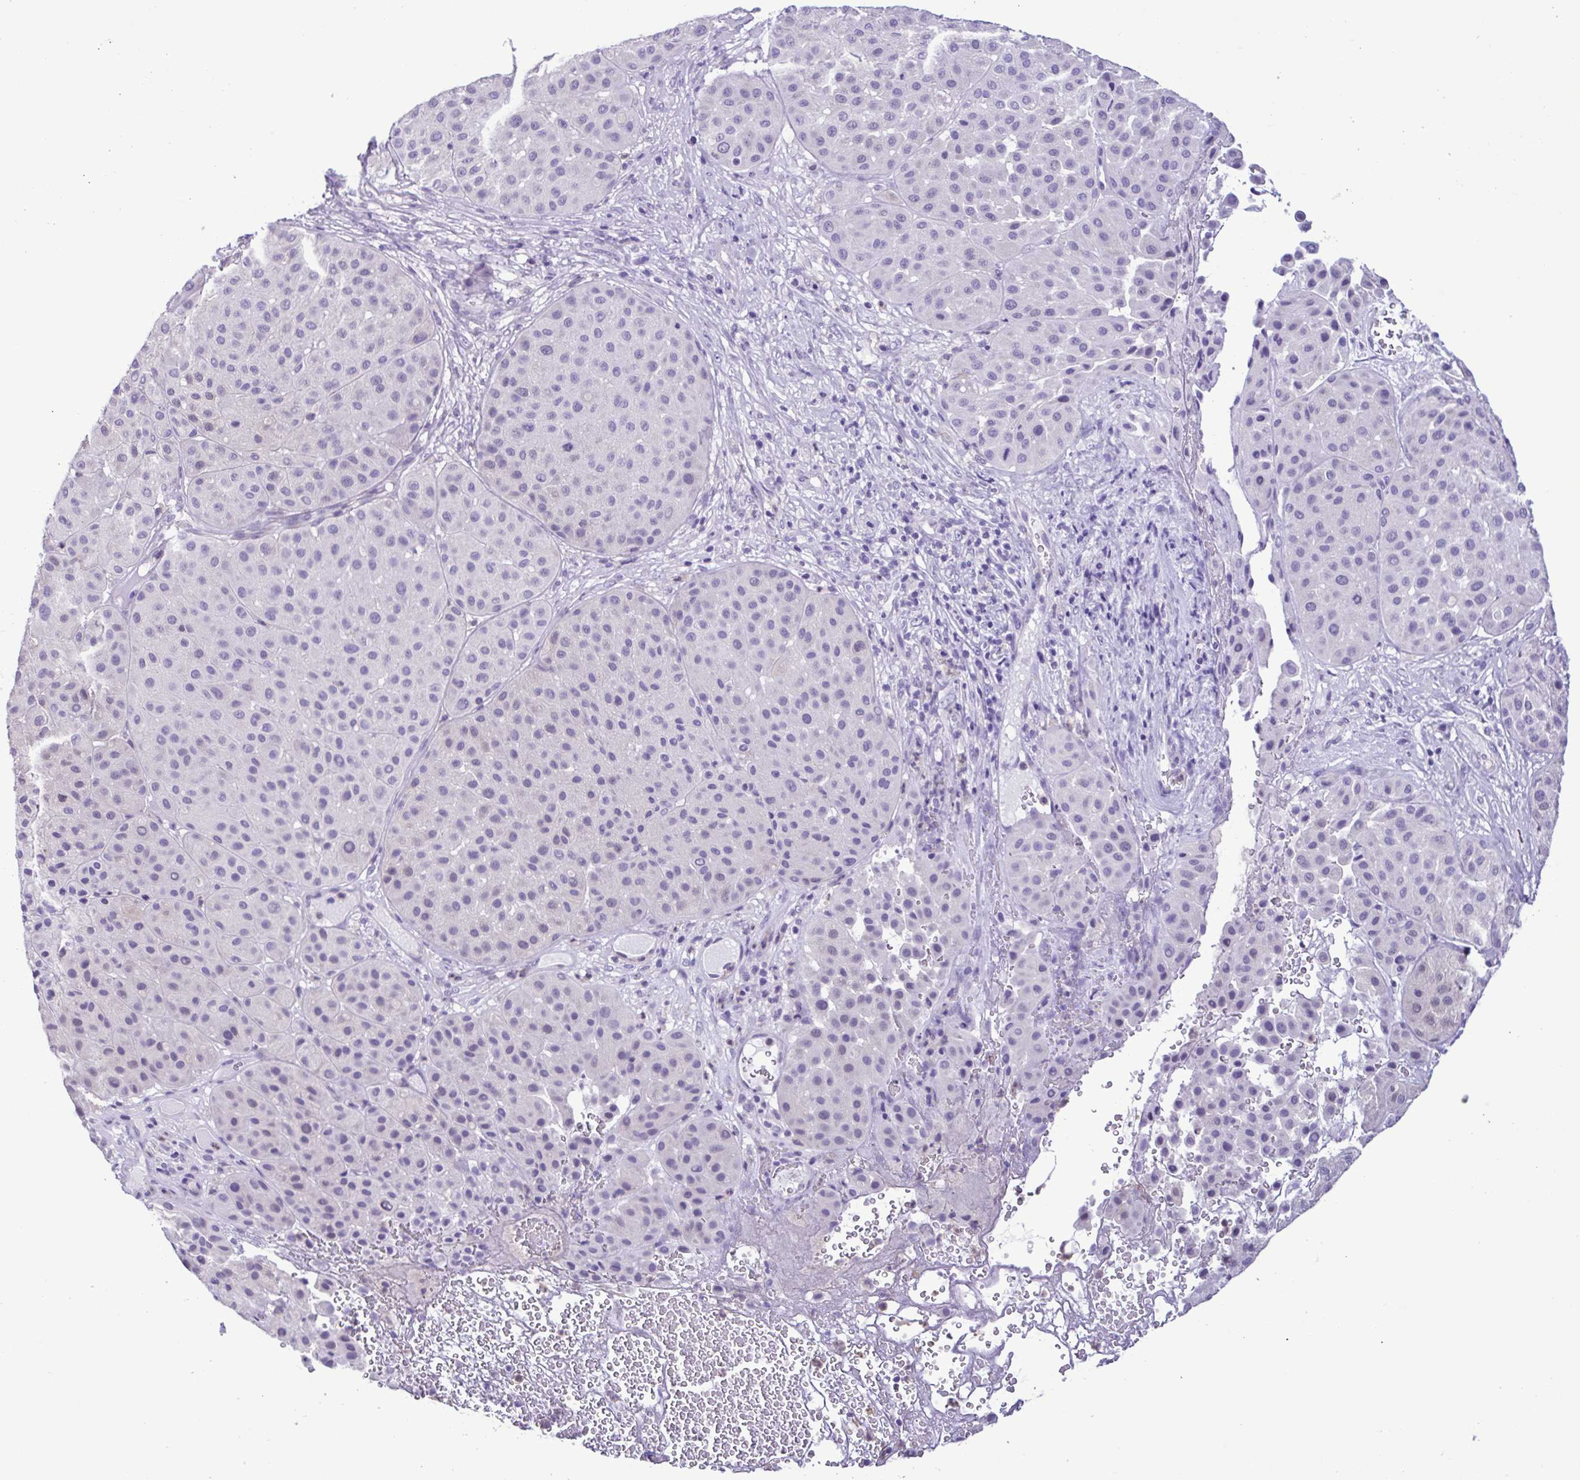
{"staining": {"intensity": "negative", "quantity": "none", "location": "none"}, "tissue": "melanoma", "cell_type": "Tumor cells", "image_type": "cancer", "snomed": [{"axis": "morphology", "description": "Malignant melanoma, Metastatic site"}, {"axis": "topography", "description": "Smooth muscle"}], "caption": "Image shows no significant protein positivity in tumor cells of malignant melanoma (metastatic site). (Immunohistochemistry, brightfield microscopy, high magnification).", "gene": "CBY2", "patient": {"sex": "male", "age": 41}}